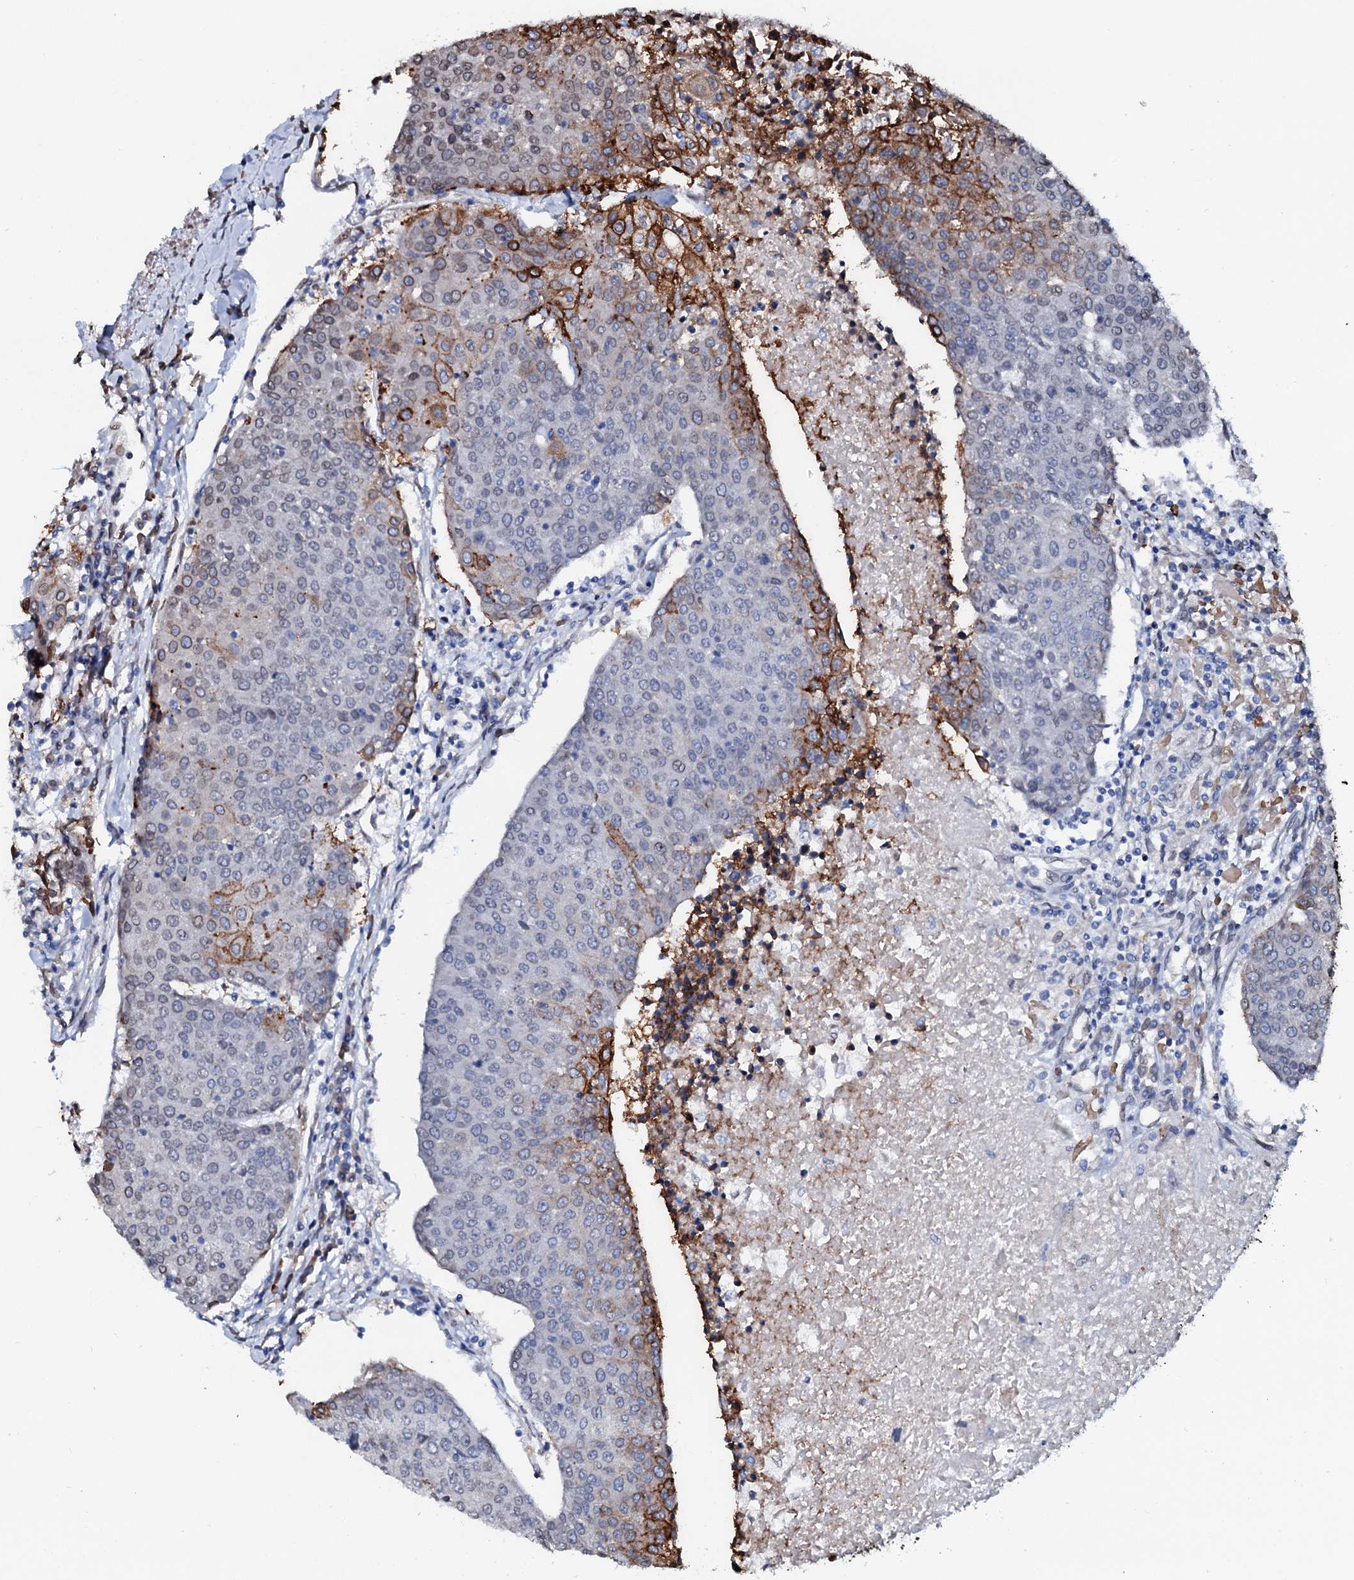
{"staining": {"intensity": "strong", "quantity": "<25%", "location": "cytoplasmic/membranous"}, "tissue": "urothelial cancer", "cell_type": "Tumor cells", "image_type": "cancer", "snomed": [{"axis": "morphology", "description": "Urothelial carcinoma, High grade"}, {"axis": "topography", "description": "Urinary bladder"}], "caption": "DAB immunohistochemical staining of human urothelial carcinoma (high-grade) demonstrates strong cytoplasmic/membranous protein expression in approximately <25% of tumor cells. (Brightfield microscopy of DAB IHC at high magnification).", "gene": "NRP2", "patient": {"sex": "female", "age": 85}}